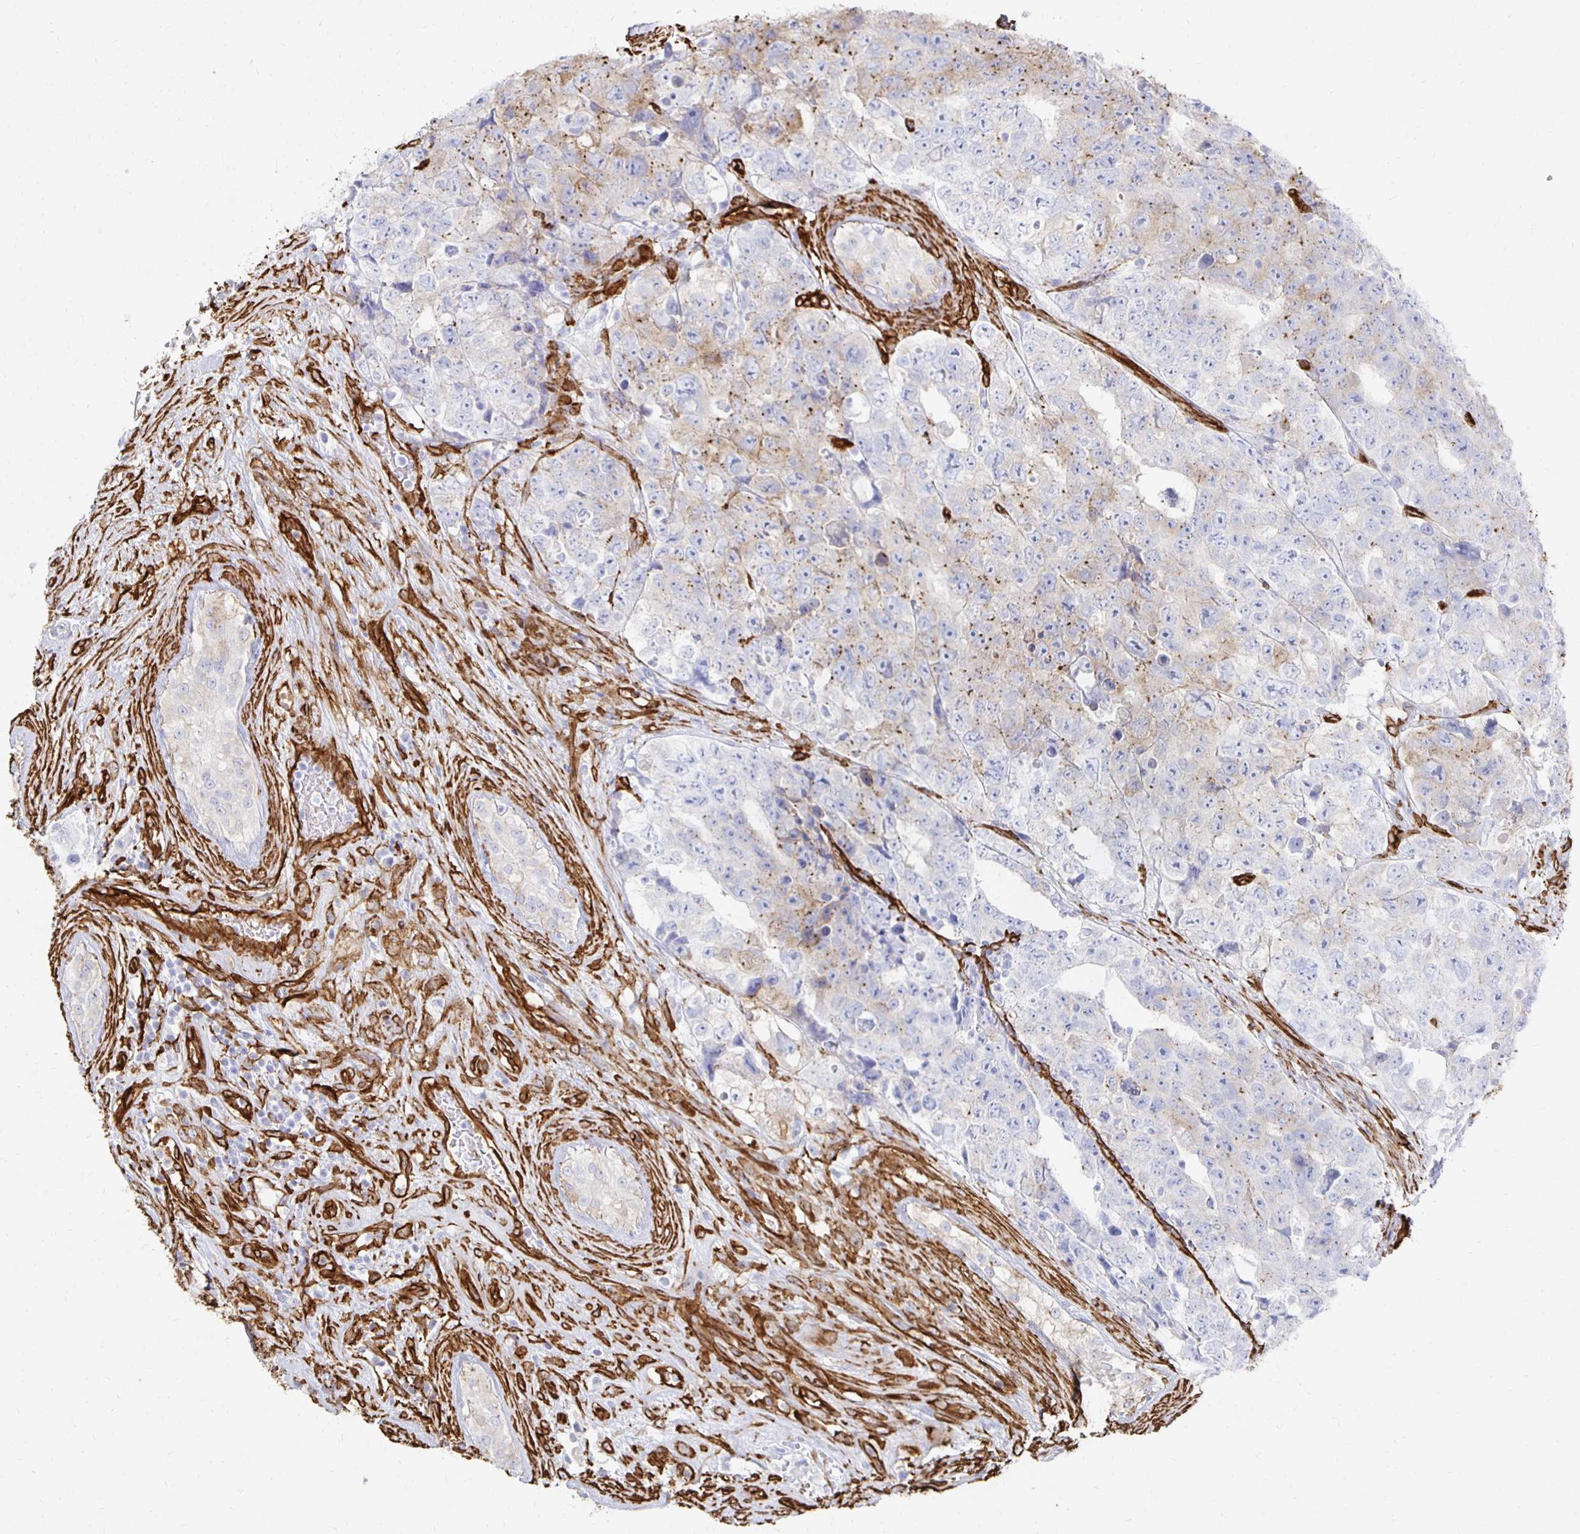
{"staining": {"intensity": "weak", "quantity": "25%-75%", "location": "cytoplasmic/membranous"}, "tissue": "testis cancer", "cell_type": "Tumor cells", "image_type": "cancer", "snomed": [{"axis": "morphology", "description": "Carcinoma, Embryonal, NOS"}, {"axis": "topography", "description": "Testis"}], "caption": "Testis embryonal carcinoma stained with a brown dye demonstrates weak cytoplasmic/membranous positive staining in approximately 25%-75% of tumor cells.", "gene": "VIPR2", "patient": {"sex": "male", "age": 24}}